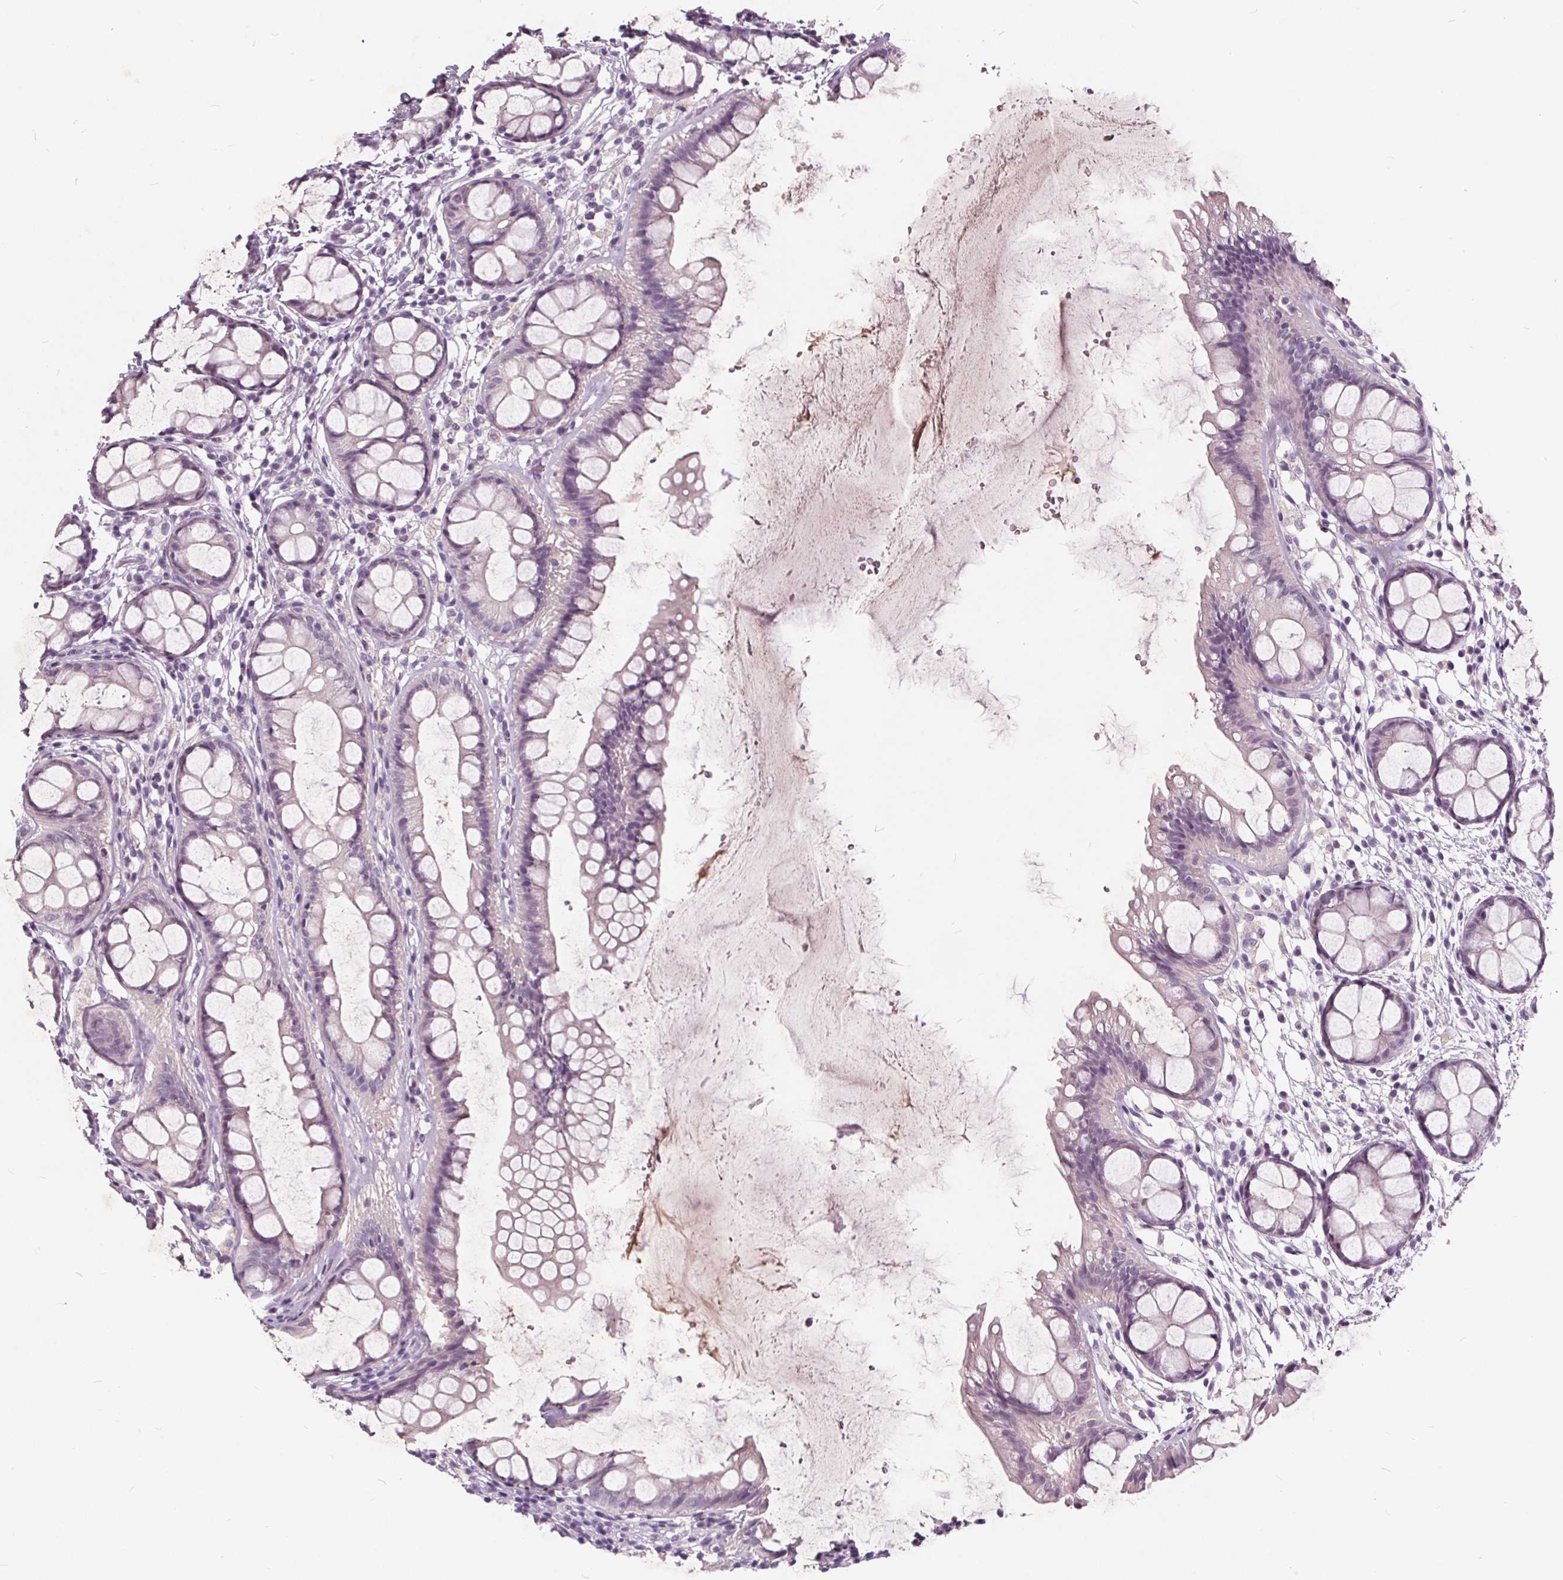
{"staining": {"intensity": "negative", "quantity": "none", "location": "none"}, "tissue": "rectum", "cell_type": "Glandular cells", "image_type": "normal", "snomed": [{"axis": "morphology", "description": "Normal tissue, NOS"}, {"axis": "topography", "description": "Rectum"}], "caption": "An immunohistochemistry histopathology image of normal rectum is shown. There is no staining in glandular cells of rectum.", "gene": "PLA2G2E", "patient": {"sex": "female", "age": 62}}